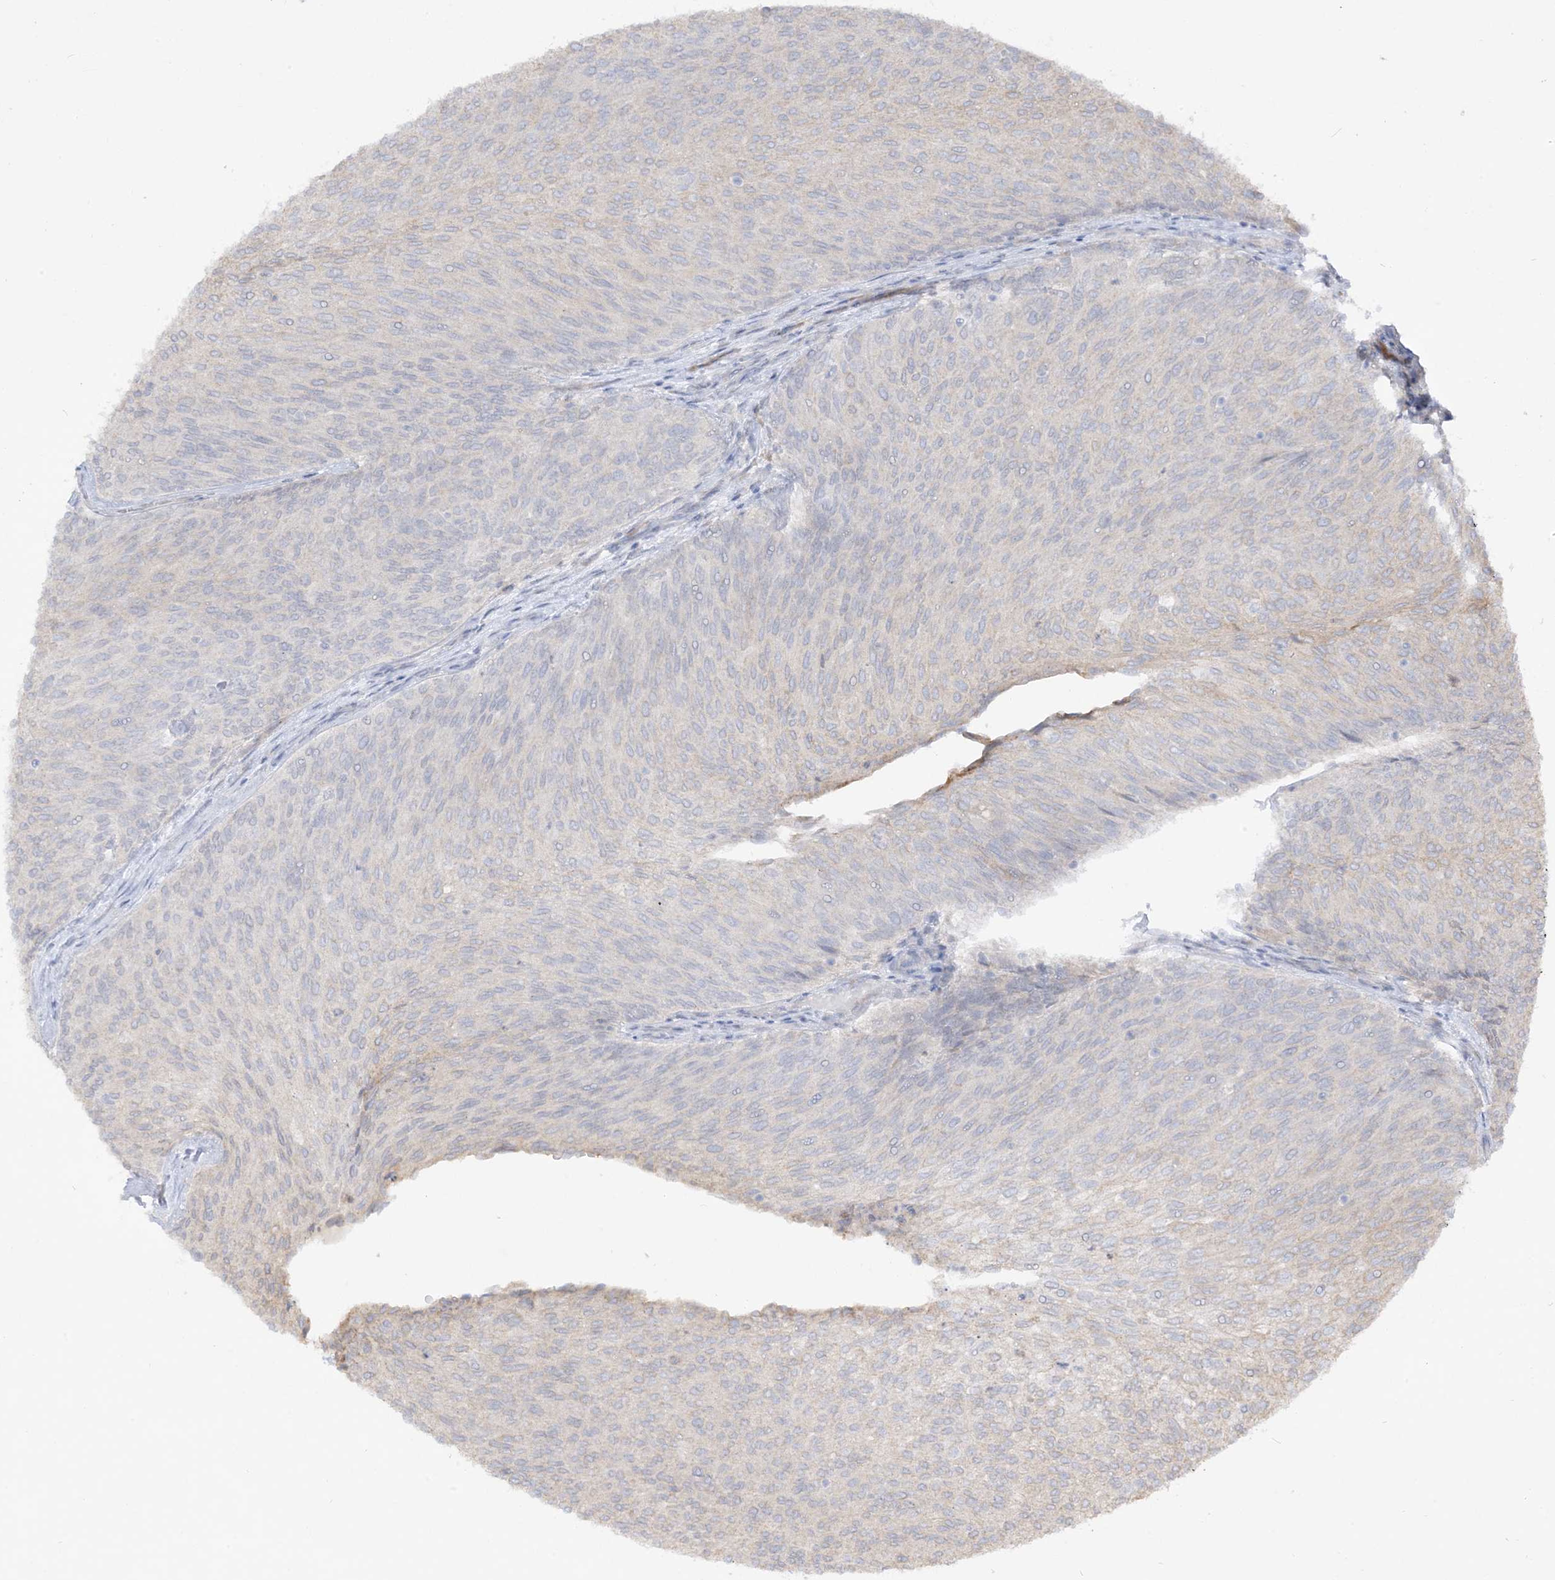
{"staining": {"intensity": "weak", "quantity": "<25%", "location": "cytoplasmic/membranous"}, "tissue": "urothelial cancer", "cell_type": "Tumor cells", "image_type": "cancer", "snomed": [{"axis": "morphology", "description": "Urothelial carcinoma, Low grade"}, {"axis": "topography", "description": "Urinary bladder"}], "caption": "Photomicrograph shows no significant protein positivity in tumor cells of low-grade urothelial carcinoma.", "gene": "LOXL3", "patient": {"sex": "female", "age": 79}}